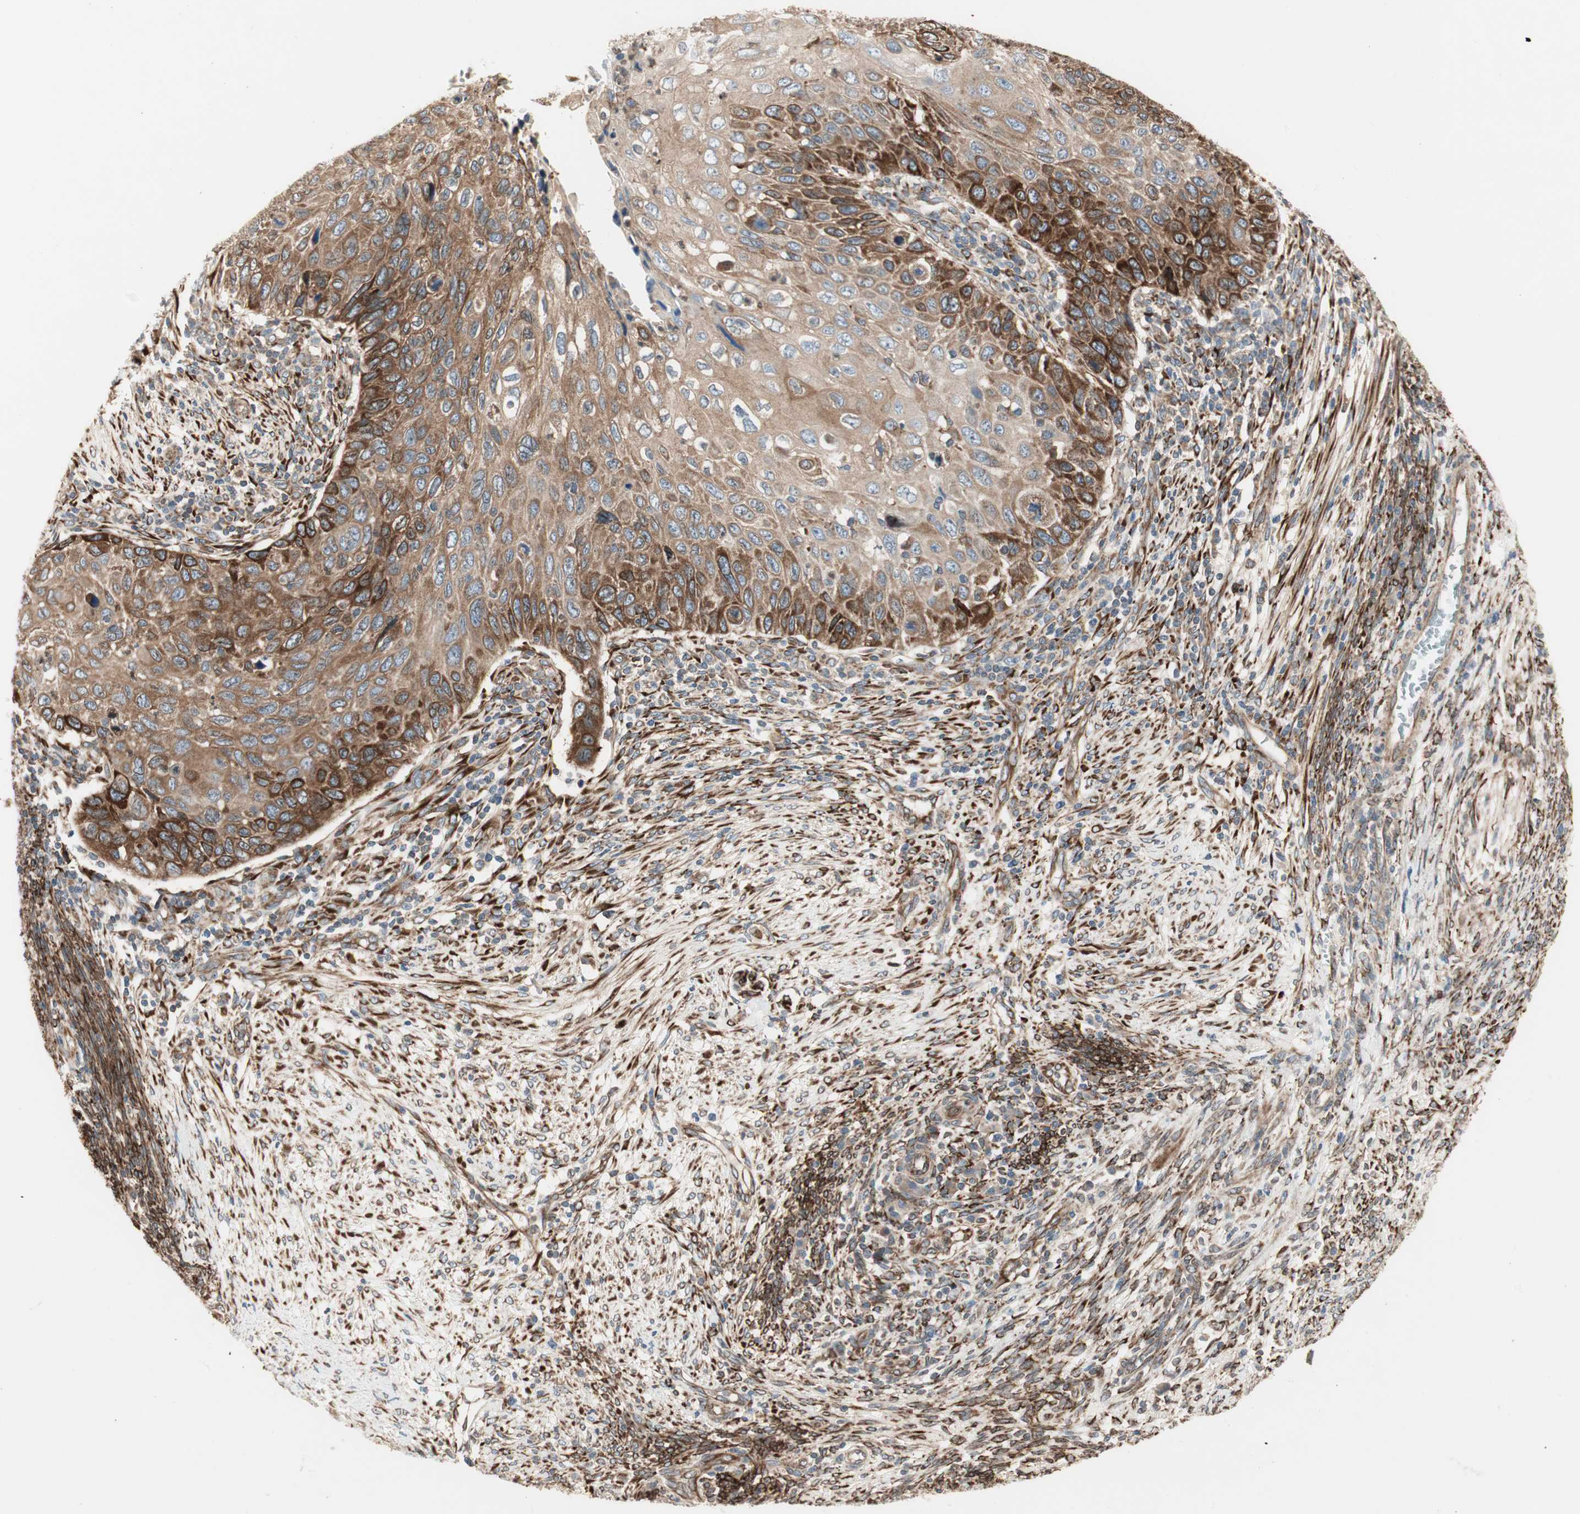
{"staining": {"intensity": "strong", "quantity": ">75%", "location": "cytoplasmic/membranous"}, "tissue": "cervical cancer", "cell_type": "Tumor cells", "image_type": "cancer", "snomed": [{"axis": "morphology", "description": "Squamous cell carcinoma, NOS"}, {"axis": "topography", "description": "Cervix"}], "caption": "Protein staining by IHC demonstrates strong cytoplasmic/membranous staining in approximately >75% of tumor cells in cervical cancer (squamous cell carcinoma).", "gene": "H6PD", "patient": {"sex": "female", "age": 70}}